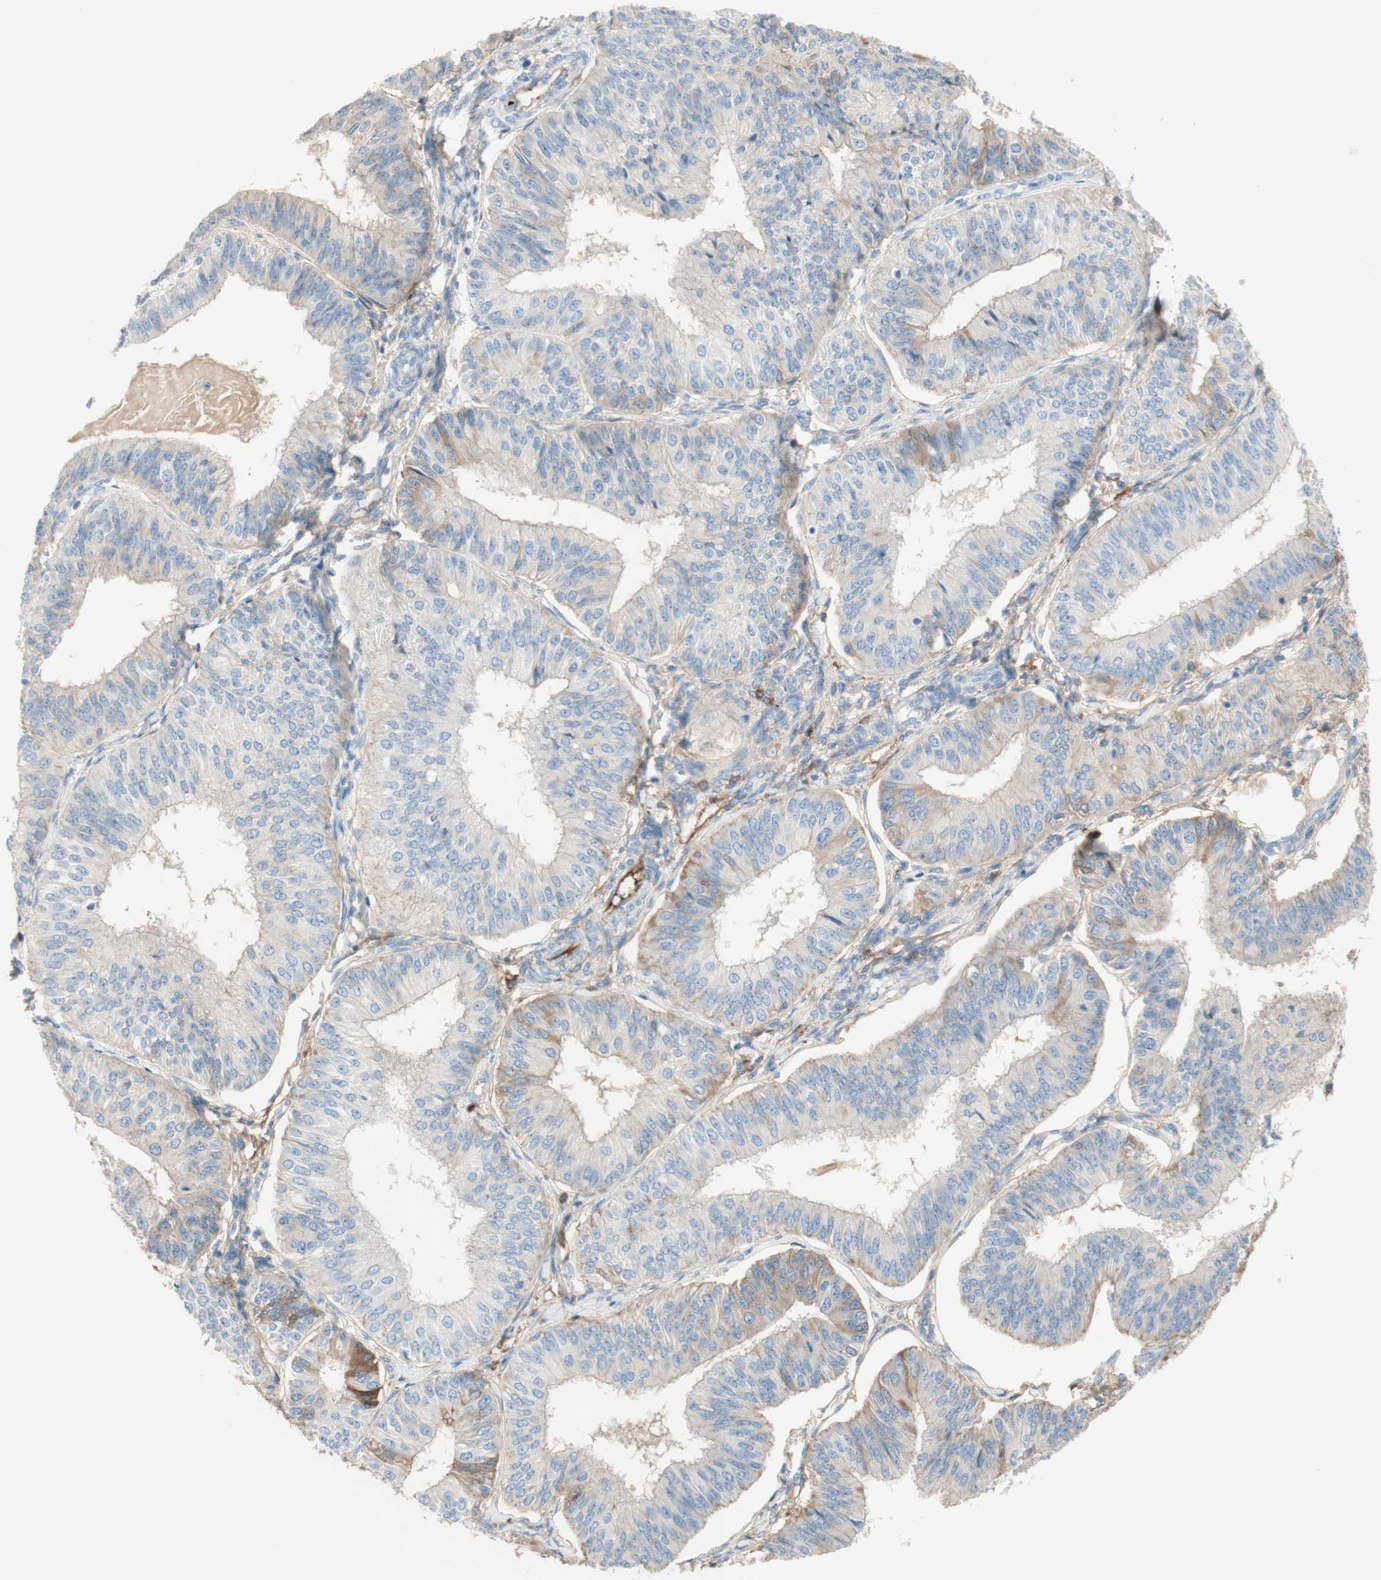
{"staining": {"intensity": "weak", "quantity": "<25%", "location": "cytoplasmic/membranous"}, "tissue": "endometrial cancer", "cell_type": "Tumor cells", "image_type": "cancer", "snomed": [{"axis": "morphology", "description": "Adenocarcinoma, NOS"}, {"axis": "topography", "description": "Endometrium"}], "caption": "High power microscopy histopathology image of an immunohistochemistry histopathology image of adenocarcinoma (endometrial), revealing no significant staining in tumor cells.", "gene": "KNG1", "patient": {"sex": "female", "age": 58}}